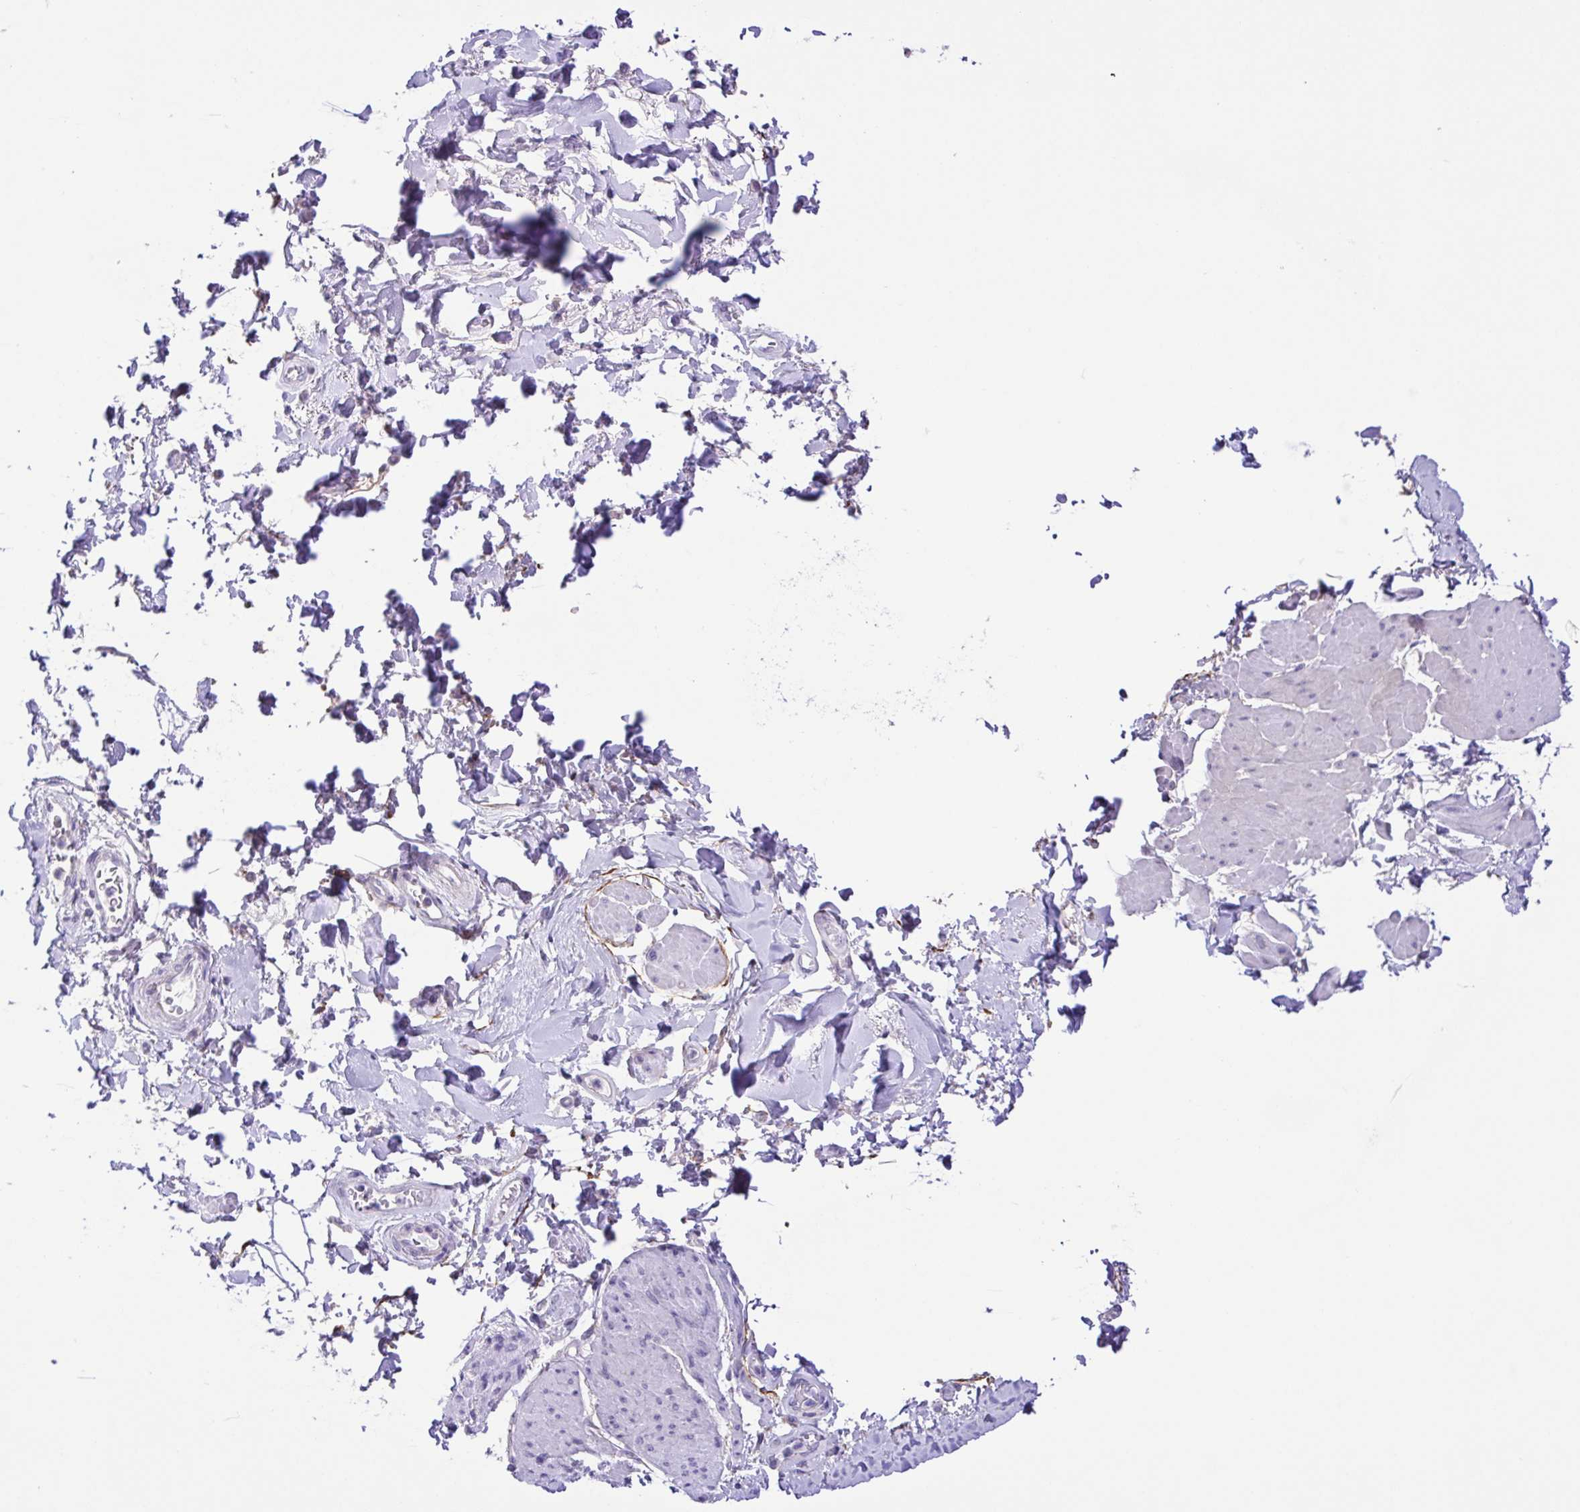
{"staining": {"intensity": "negative", "quantity": "none", "location": "none"}, "tissue": "adipose tissue", "cell_type": "Adipocytes", "image_type": "normal", "snomed": [{"axis": "morphology", "description": "Normal tissue, NOS"}, {"axis": "topography", "description": "Urinary bladder"}, {"axis": "topography", "description": "Peripheral nerve tissue"}], "caption": "DAB (3,3'-diaminobenzidine) immunohistochemical staining of normal adipose tissue shows no significant staining in adipocytes. (DAB (3,3'-diaminobenzidine) immunohistochemistry (IHC) visualized using brightfield microscopy, high magnification).", "gene": "DCLK2", "patient": {"sex": "female", "age": 60}}